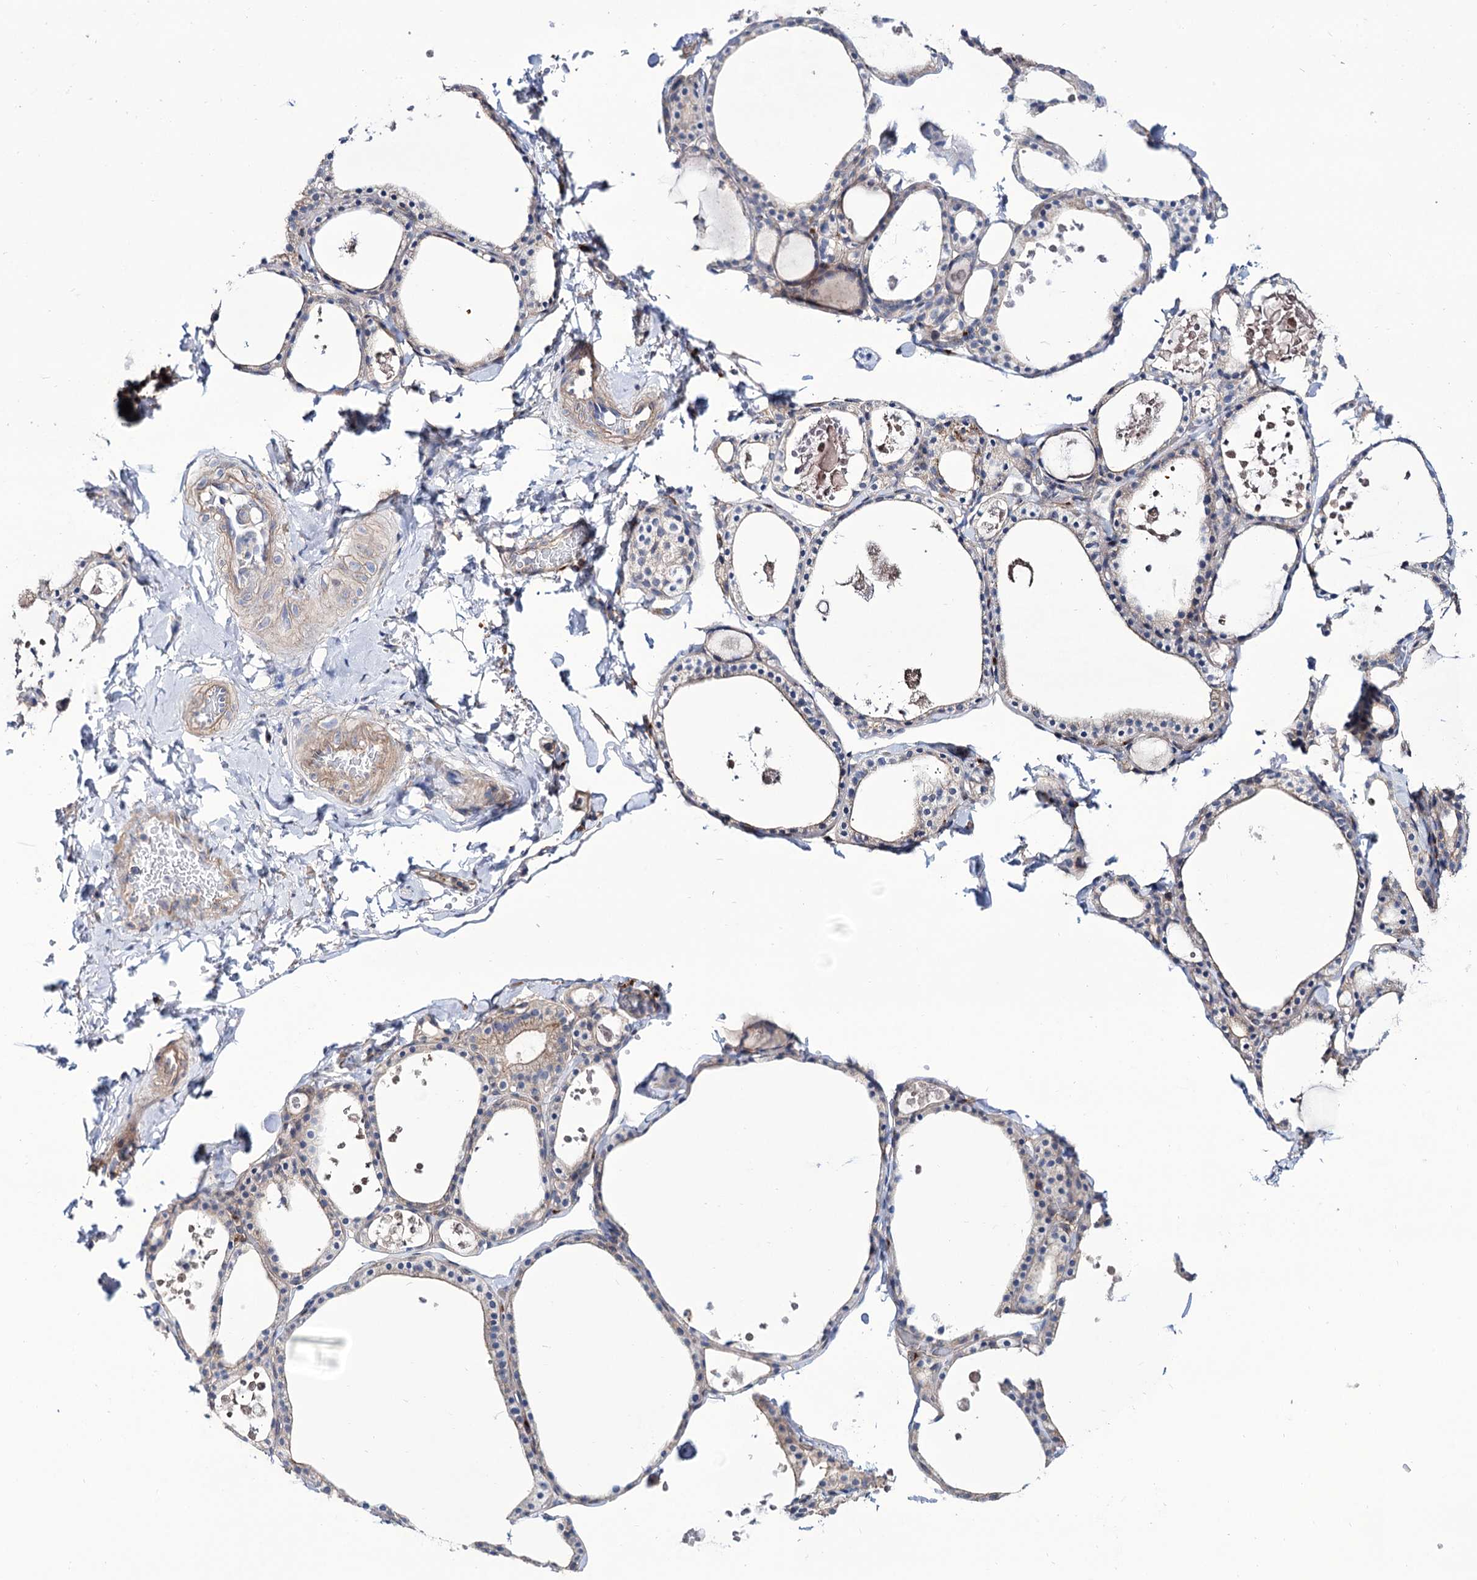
{"staining": {"intensity": "weak", "quantity": "25%-75%", "location": "cytoplasmic/membranous"}, "tissue": "thyroid gland", "cell_type": "Glandular cells", "image_type": "normal", "snomed": [{"axis": "morphology", "description": "Normal tissue, NOS"}, {"axis": "topography", "description": "Thyroid gland"}], "caption": "Immunohistochemistry (IHC) histopathology image of normal thyroid gland stained for a protein (brown), which displays low levels of weak cytoplasmic/membranous expression in about 25%-75% of glandular cells.", "gene": "SEC24A", "patient": {"sex": "male", "age": 56}}